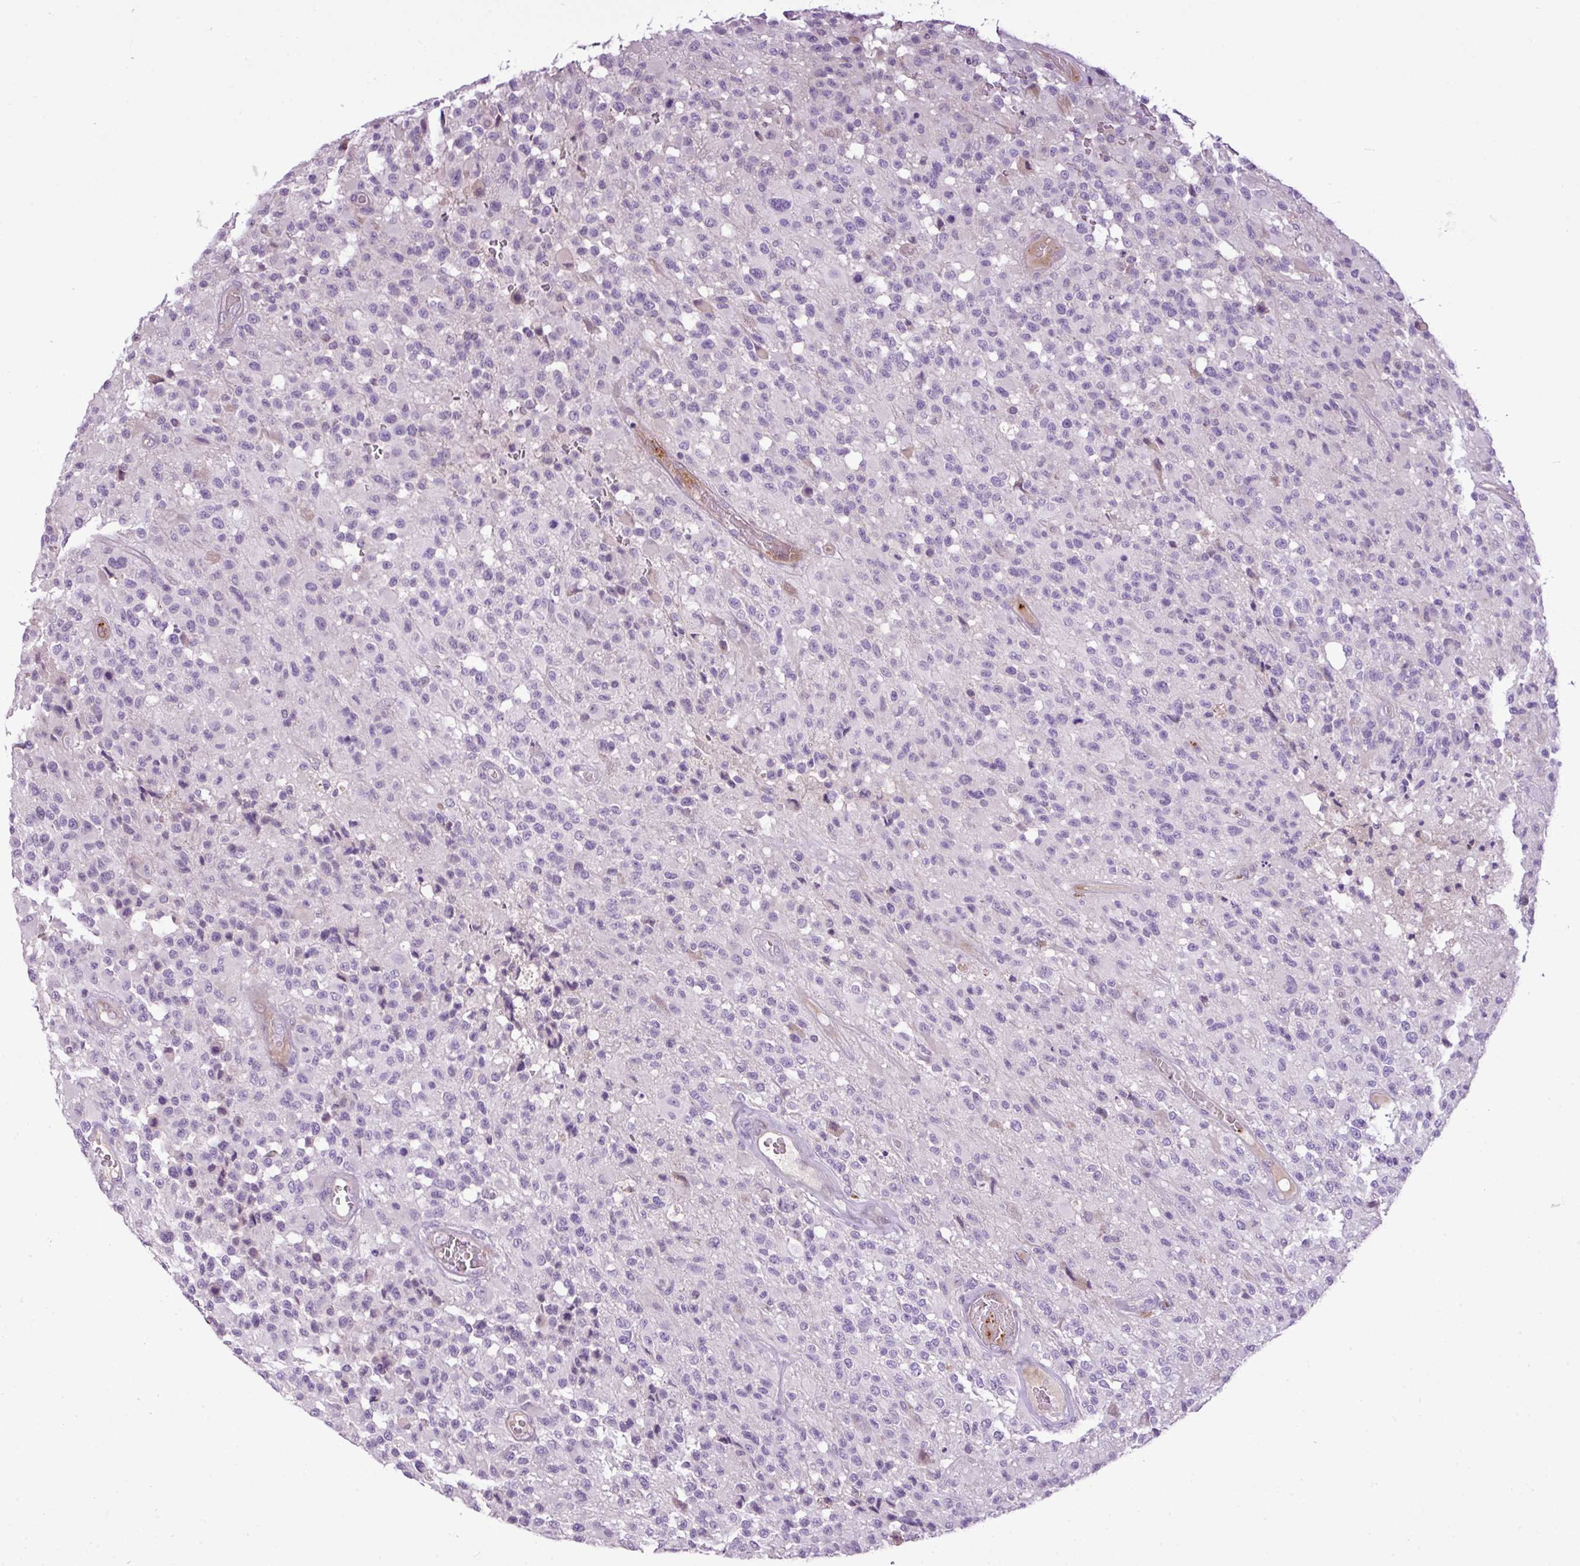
{"staining": {"intensity": "negative", "quantity": "none", "location": "none"}, "tissue": "glioma", "cell_type": "Tumor cells", "image_type": "cancer", "snomed": [{"axis": "morphology", "description": "Glioma, malignant, High grade"}, {"axis": "morphology", "description": "Glioblastoma, NOS"}, {"axis": "topography", "description": "Brain"}], "caption": "DAB immunohistochemical staining of glioblastoma shows no significant expression in tumor cells.", "gene": "DNAJB13", "patient": {"sex": "male", "age": 60}}